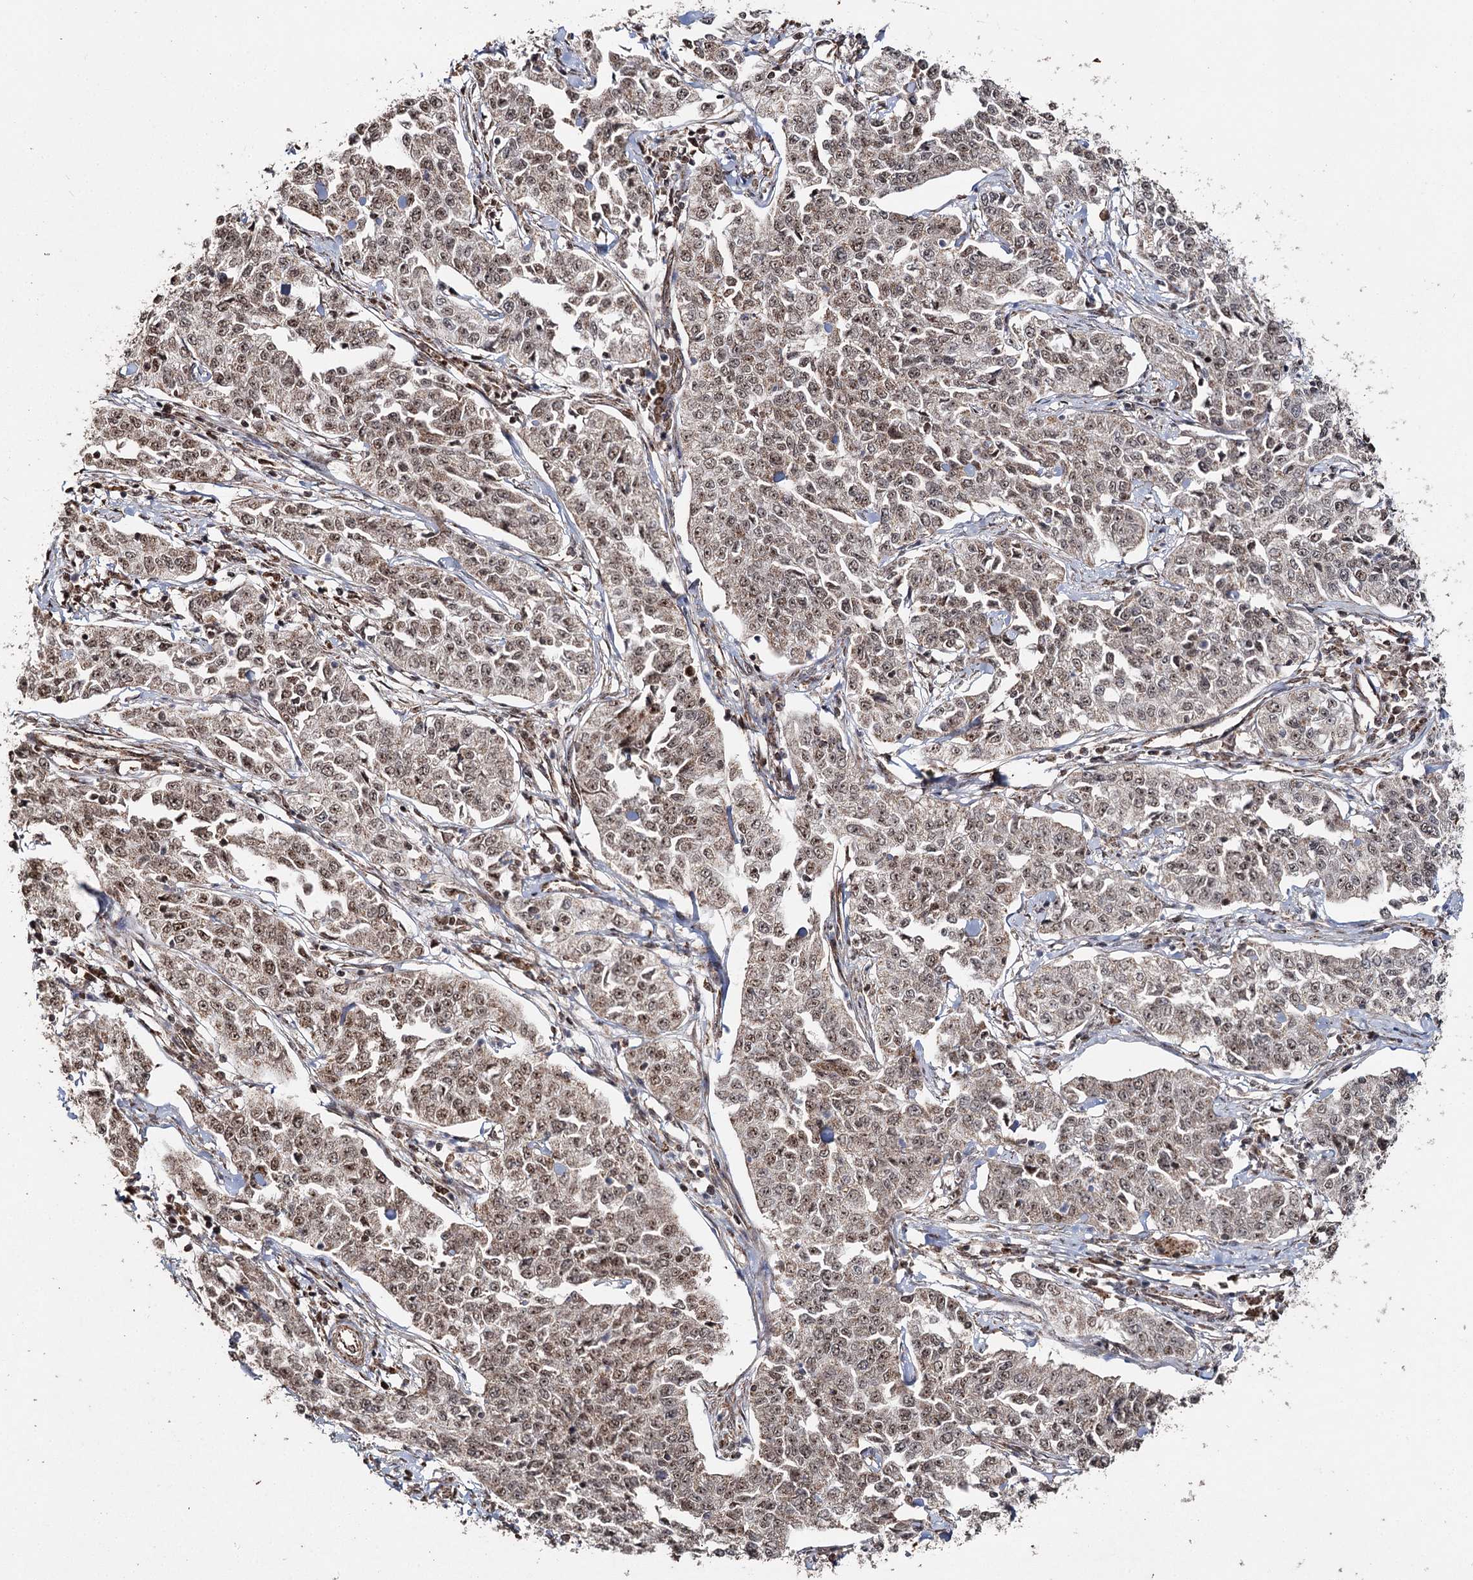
{"staining": {"intensity": "moderate", "quantity": ">75%", "location": "cytoplasmic/membranous,nuclear"}, "tissue": "cervical cancer", "cell_type": "Tumor cells", "image_type": "cancer", "snomed": [{"axis": "morphology", "description": "Squamous cell carcinoma, NOS"}, {"axis": "topography", "description": "Cervix"}], "caption": "There is medium levels of moderate cytoplasmic/membranous and nuclear positivity in tumor cells of cervical squamous cell carcinoma, as demonstrated by immunohistochemical staining (brown color).", "gene": "PDHX", "patient": {"sex": "female", "age": 35}}